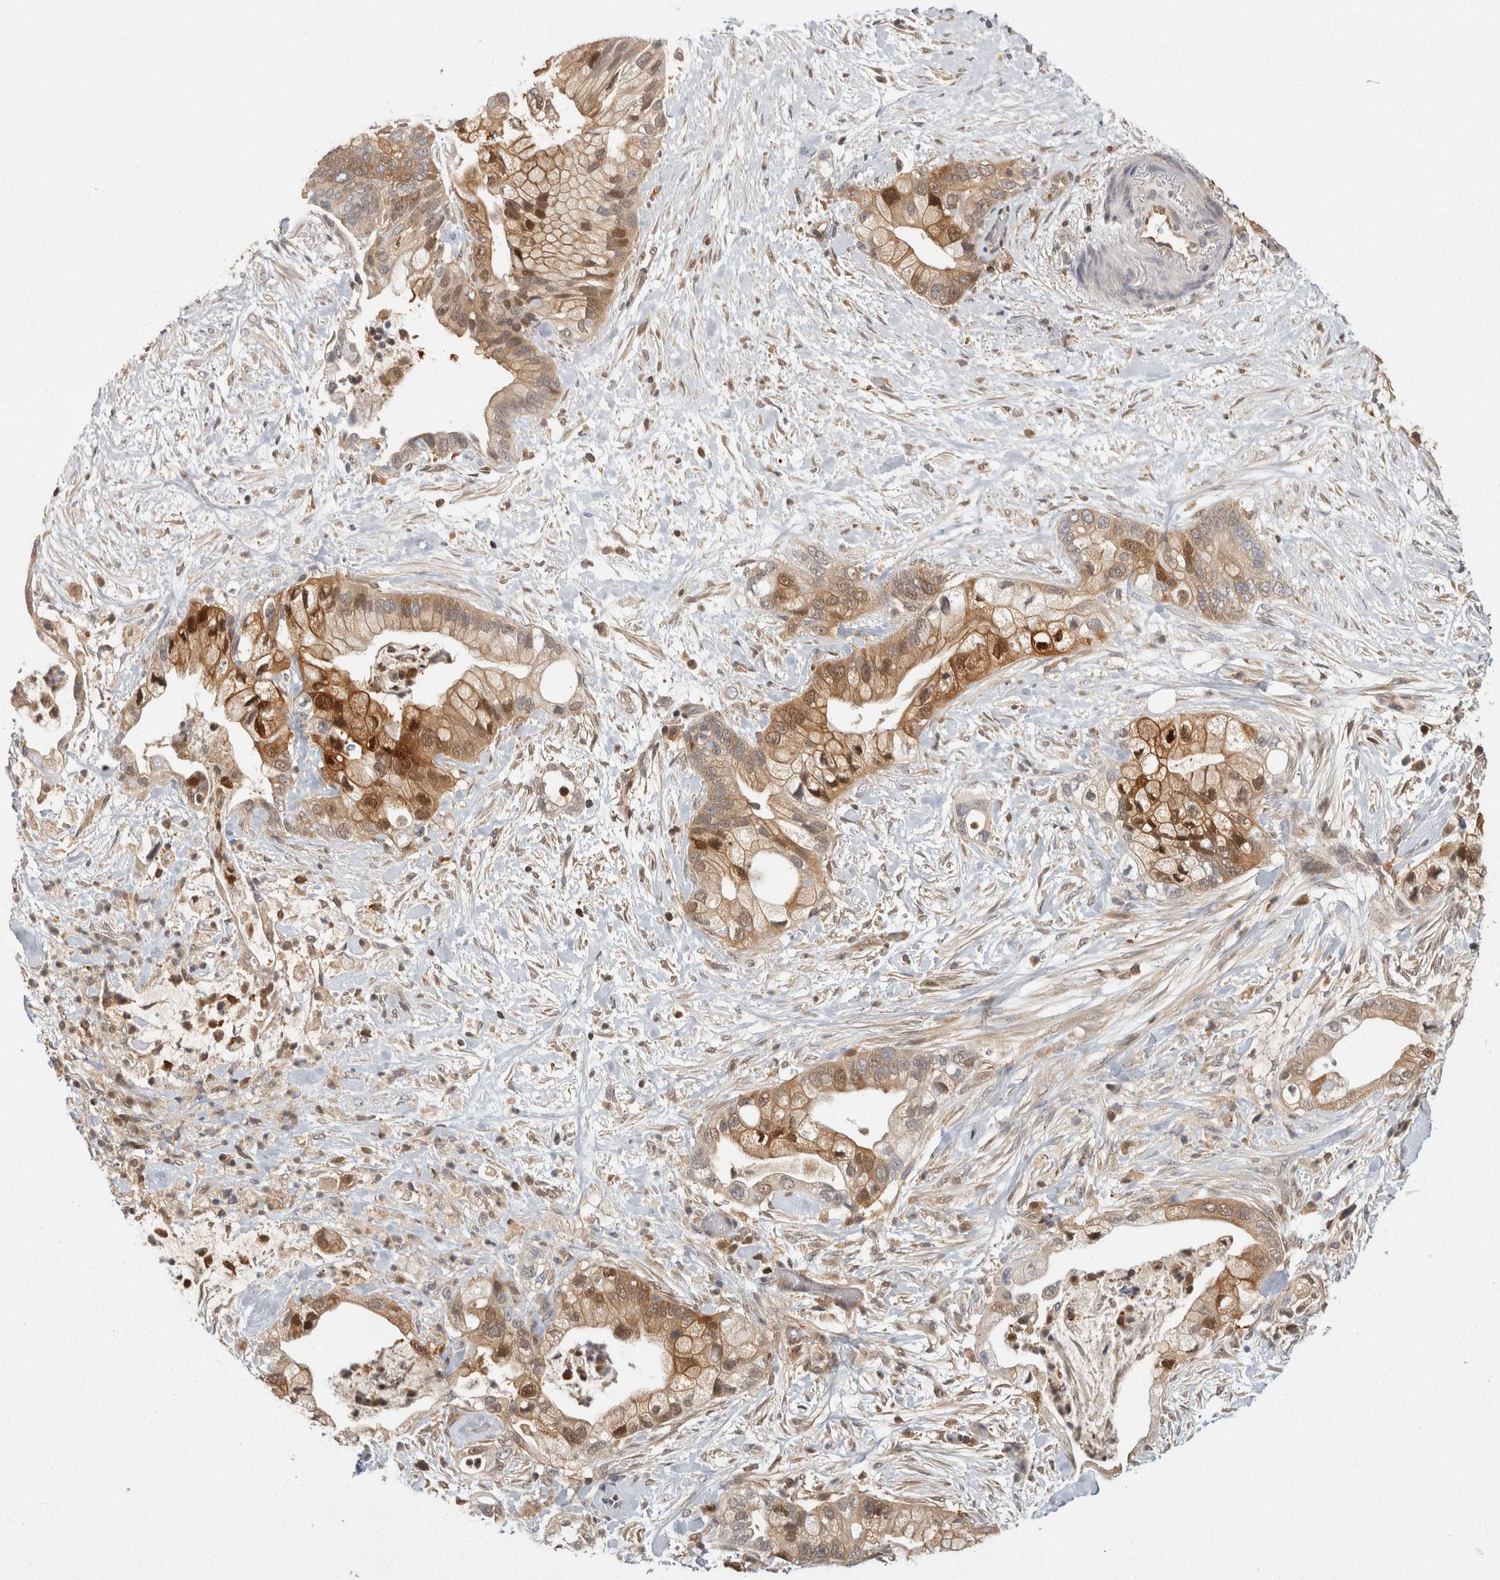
{"staining": {"intensity": "moderate", "quantity": ">75%", "location": "cytoplasmic/membranous,nuclear"}, "tissue": "pancreatic cancer", "cell_type": "Tumor cells", "image_type": "cancer", "snomed": [{"axis": "morphology", "description": "Adenocarcinoma, NOS"}, {"axis": "topography", "description": "Pancreas"}], "caption": "About >75% of tumor cells in pancreatic adenocarcinoma demonstrate moderate cytoplasmic/membranous and nuclear protein positivity as visualized by brown immunohistochemical staining.", "gene": "ACAT2", "patient": {"sex": "male", "age": 53}}